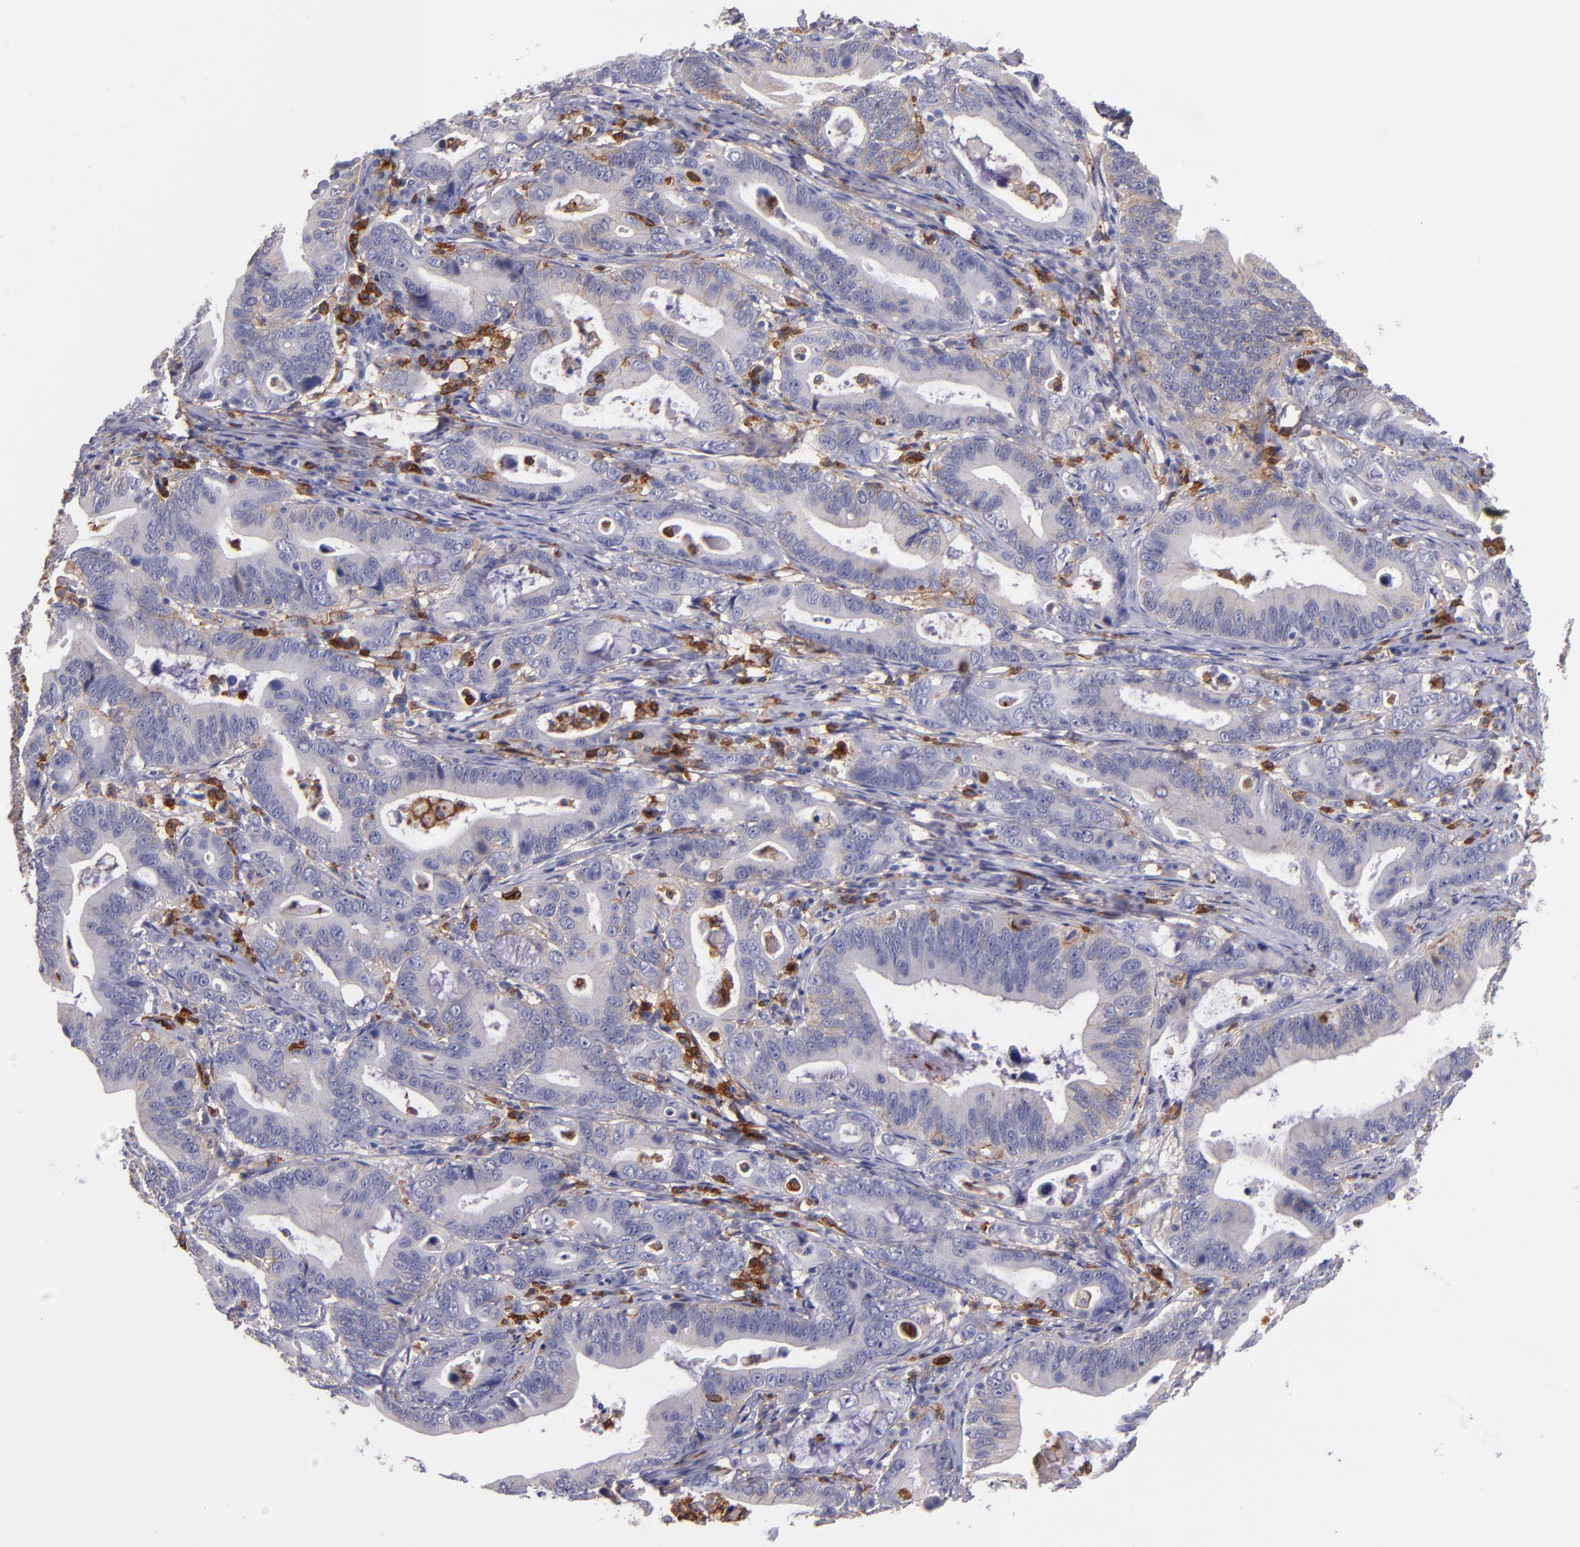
{"staining": {"intensity": "negative", "quantity": "none", "location": "none"}, "tissue": "stomach cancer", "cell_type": "Tumor cells", "image_type": "cancer", "snomed": [{"axis": "morphology", "description": "Adenocarcinoma, NOS"}, {"axis": "topography", "description": "Stomach, upper"}], "caption": "The immunohistochemistry histopathology image has no significant positivity in tumor cells of stomach cancer (adenocarcinoma) tissue. The staining was performed using DAB to visualize the protein expression in brown, while the nuclei were stained in blue with hematoxylin (Magnification: 20x).", "gene": "C5AR1", "patient": {"sex": "male", "age": 63}}